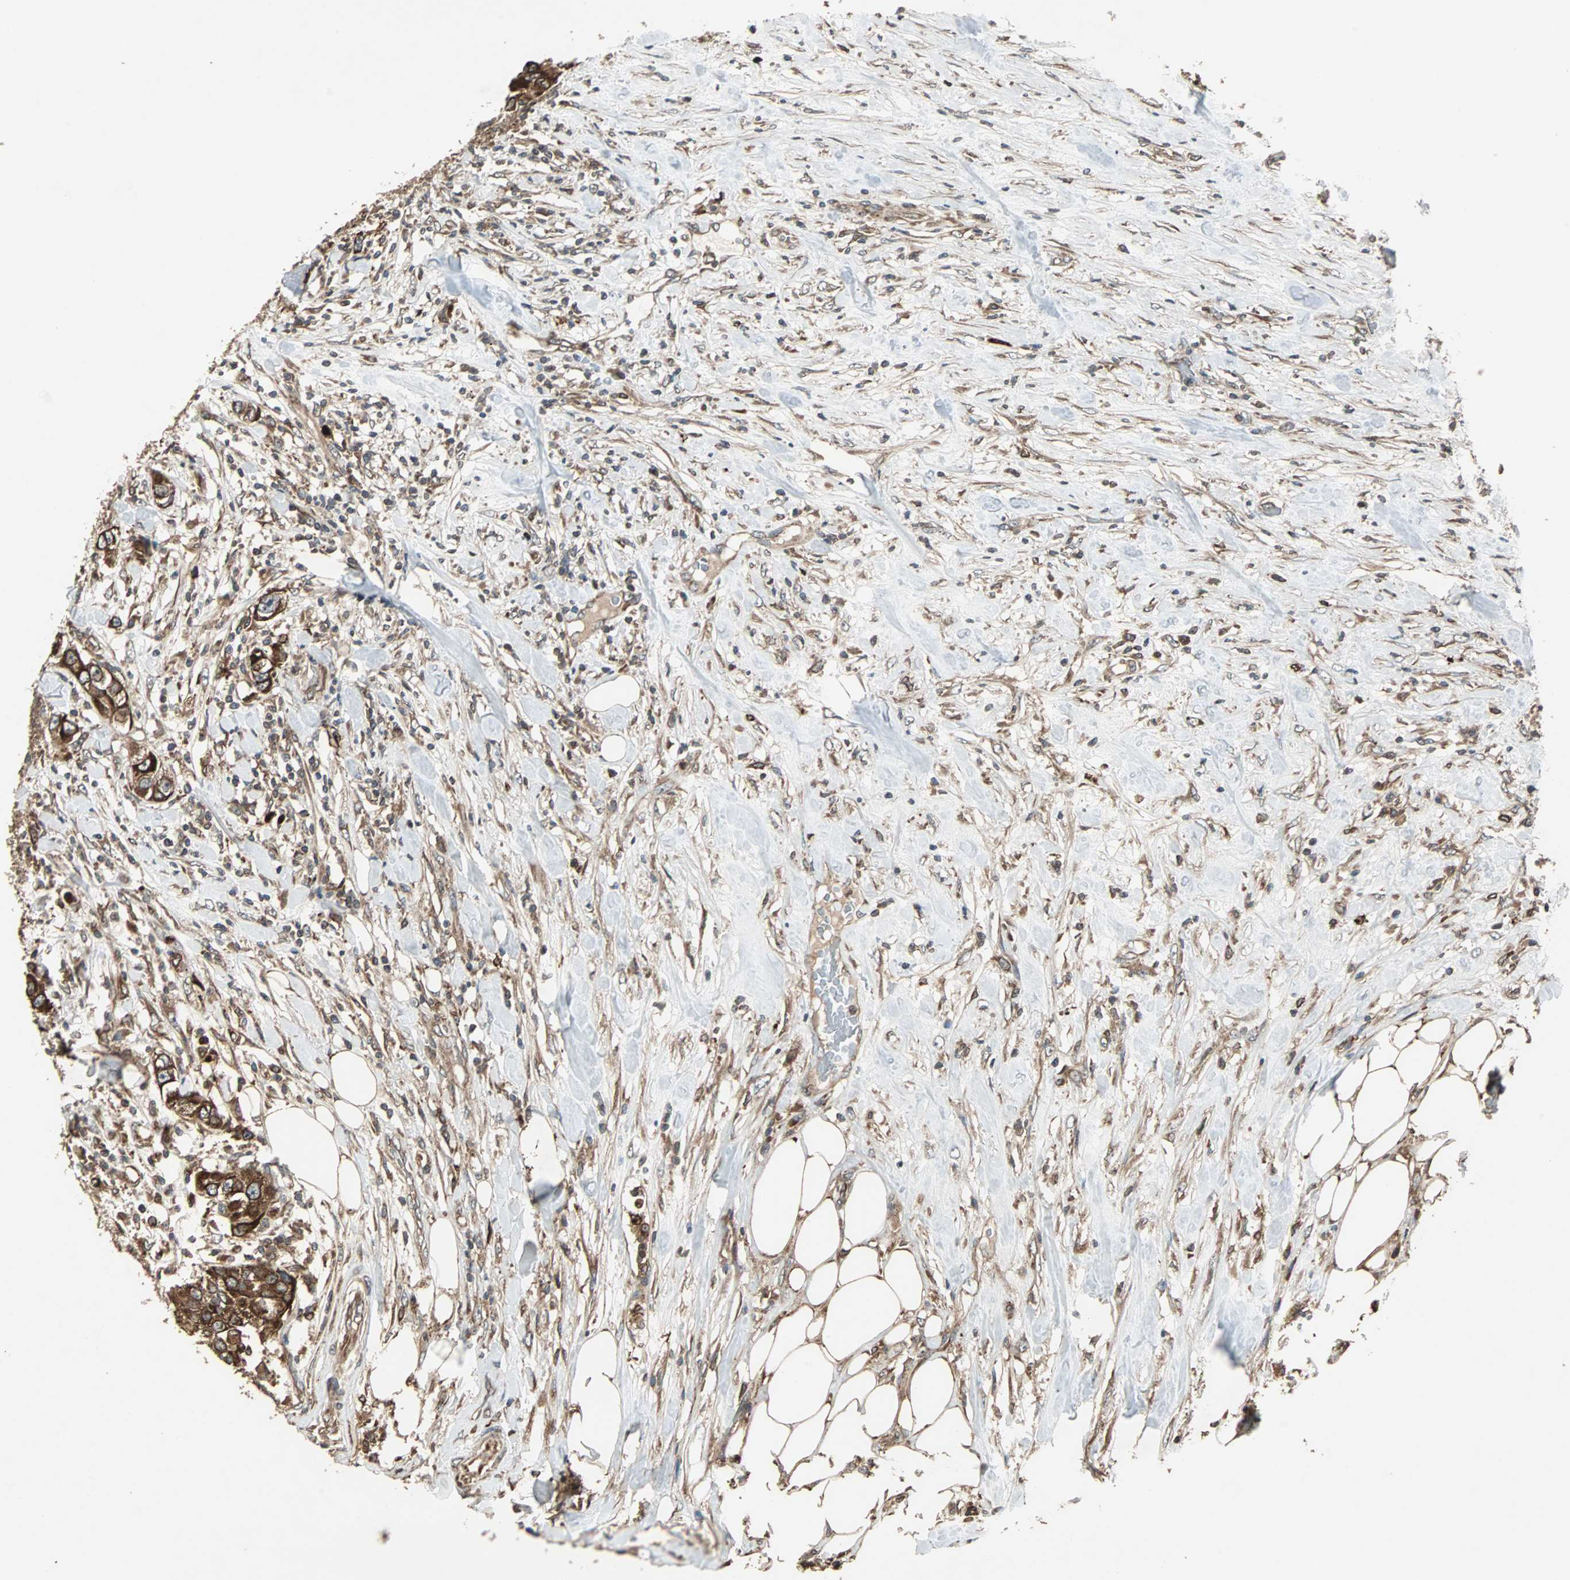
{"staining": {"intensity": "strong", "quantity": ">75%", "location": "cytoplasmic/membranous"}, "tissue": "urothelial cancer", "cell_type": "Tumor cells", "image_type": "cancer", "snomed": [{"axis": "morphology", "description": "Urothelial carcinoma, High grade"}, {"axis": "topography", "description": "Urinary bladder"}], "caption": "Immunohistochemical staining of human urothelial cancer displays strong cytoplasmic/membranous protein staining in approximately >75% of tumor cells. Using DAB (3,3'-diaminobenzidine) (brown) and hematoxylin (blue) stains, captured at high magnification using brightfield microscopy.", "gene": "RAB7A", "patient": {"sex": "female", "age": 80}}